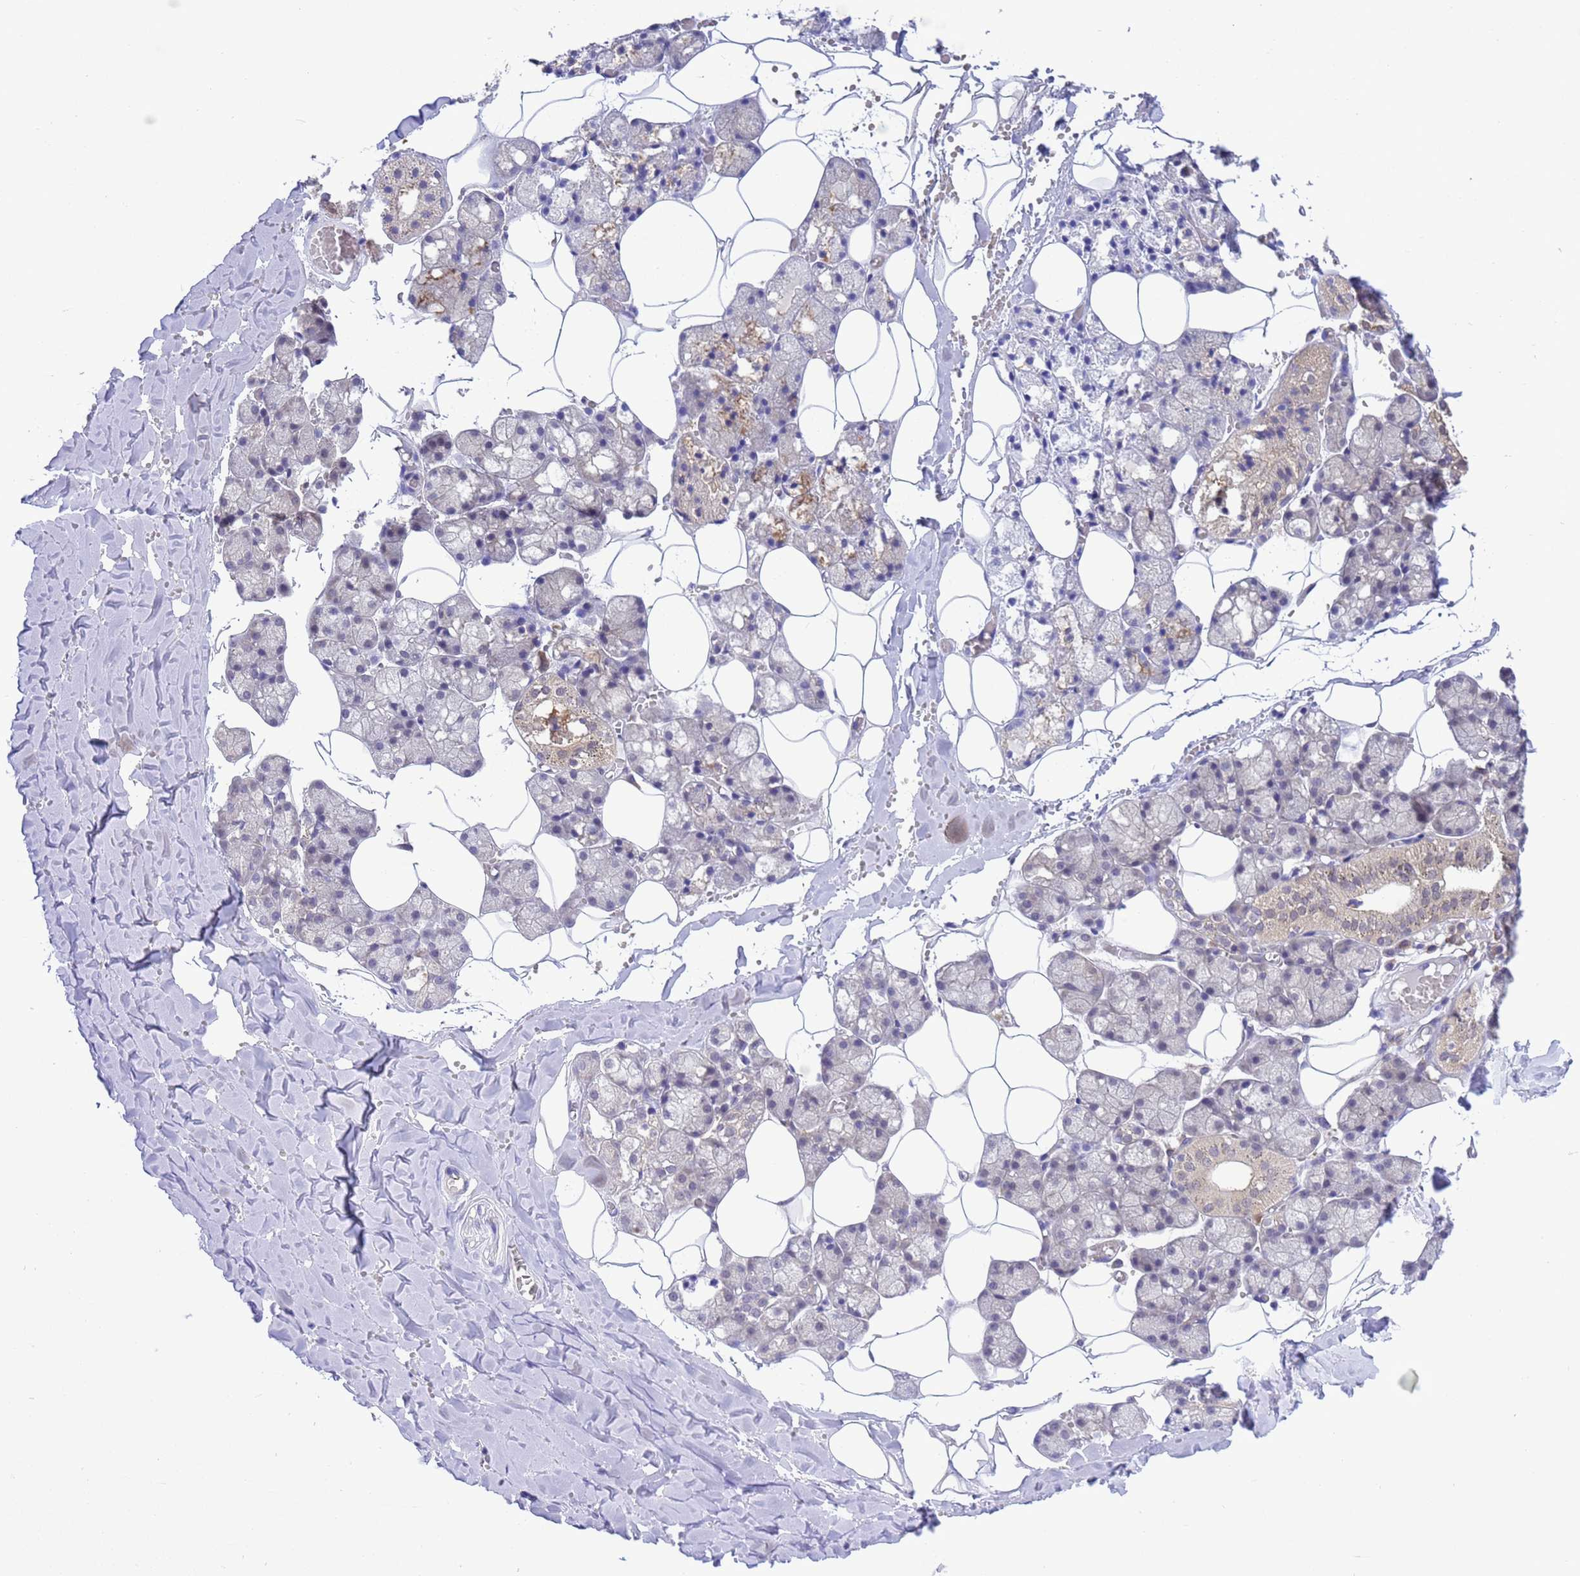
{"staining": {"intensity": "negative", "quantity": "none", "location": "none"}, "tissue": "salivary gland", "cell_type": "Glandular cells", "image_type": "normal", "snomed": [{"axis": "morphology", "description": "Normal tissue, NOS"}, {"axis": "topography", "description": "Salivary gland"}], "caption": "The micrograph exhibits no staining of glandular cells in benign salivary gland. (DAB (3,3'-diaminobenzidine) immunohistochemistry with hematoxylin counter stain).", "gene": "ZNF461", "patient": {"sex": "male", "age": 62}}